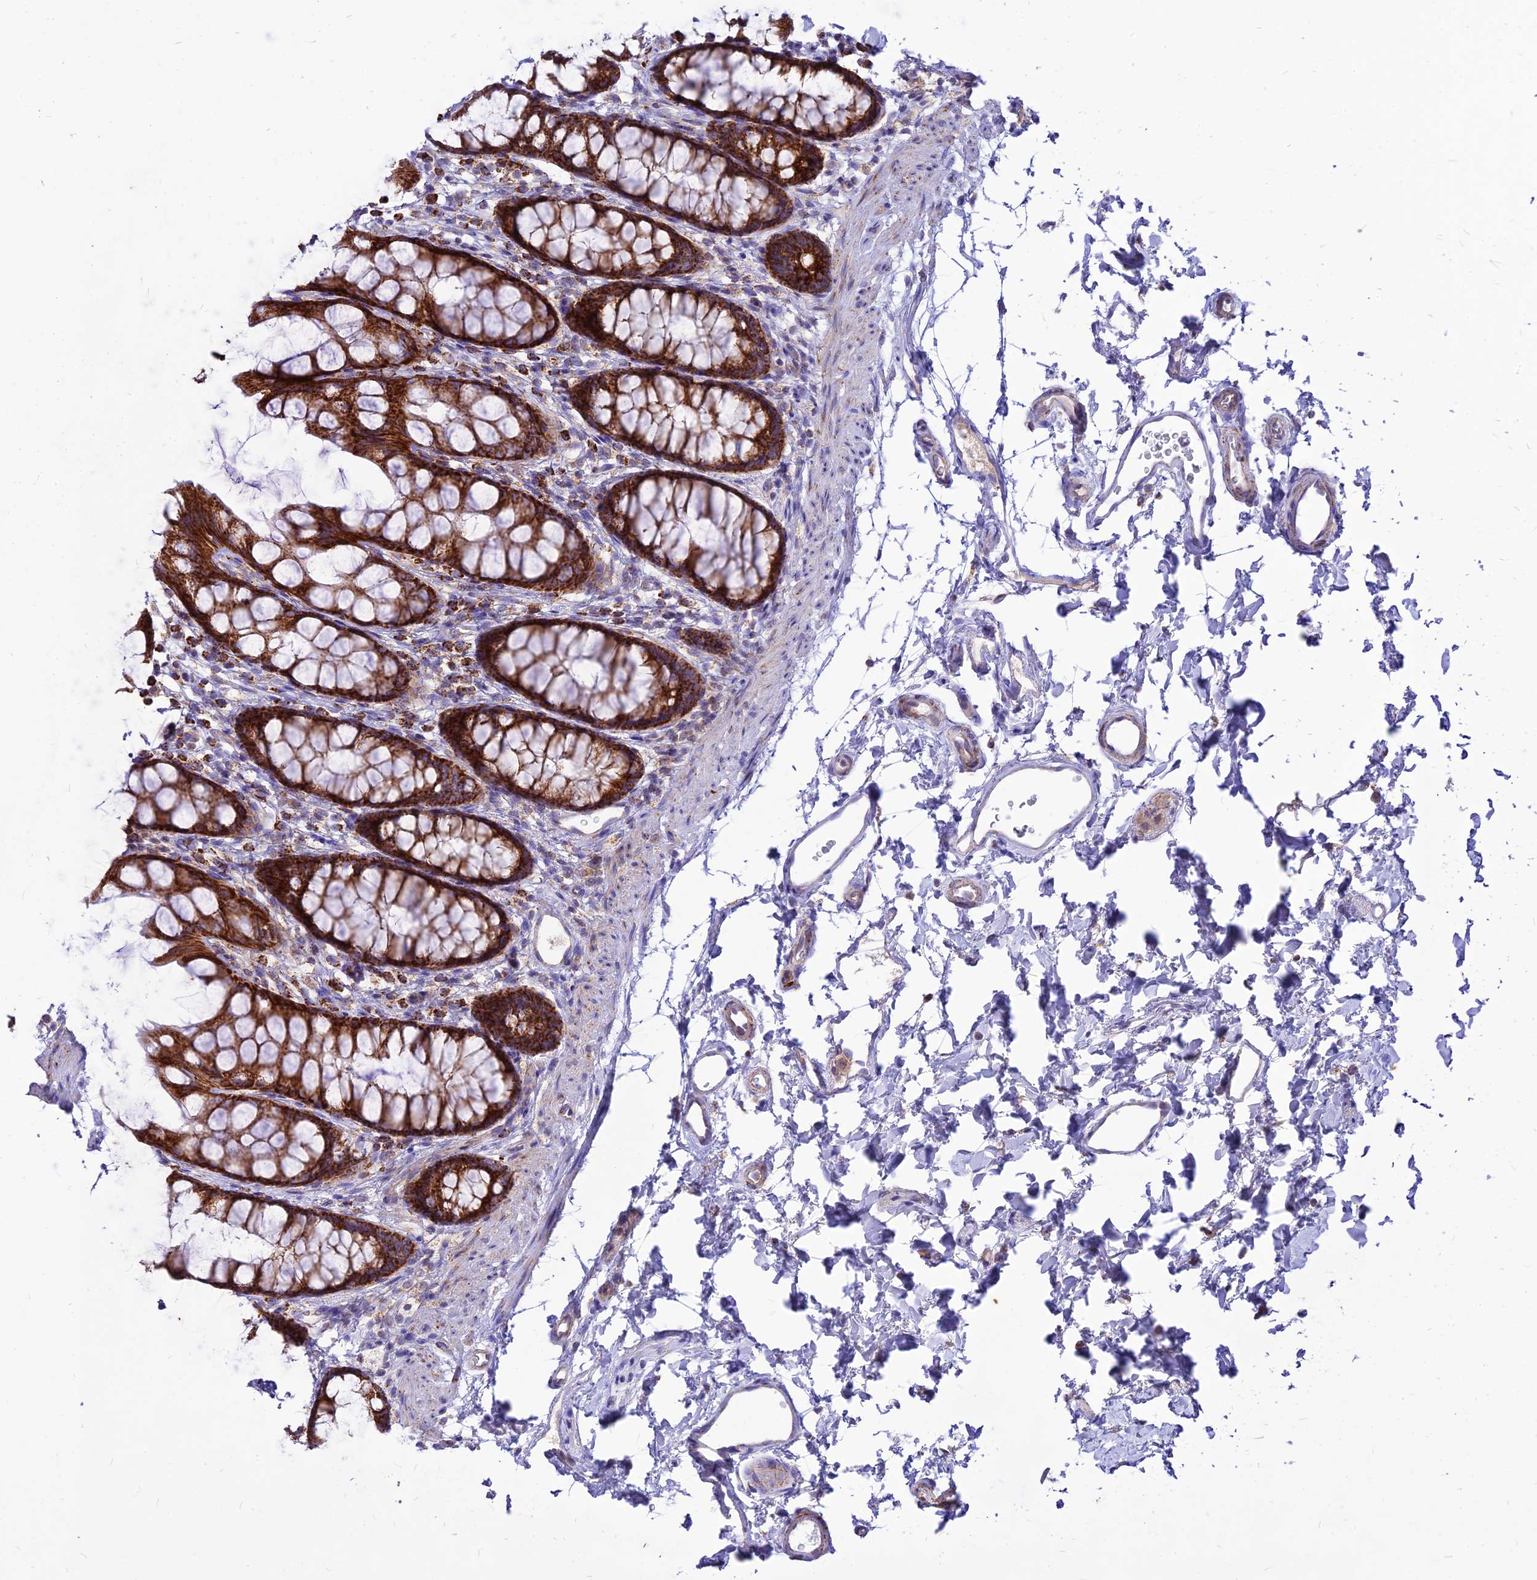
{"staining": {"intensity": "strong", "quantity": ">75%", "location": "cytoplasmic/membranous"}, "tissue": "rectum", "cell_type": "Glandular cells", "image_type": "normal", "snomed": [{"axis": "morphology", "description": "Normal tissue, NOS"}, {"axis": "topography", "description": "Rectum"}], "caption": "Benign rectum displays strong cytoplasmic/membranous expression in about >75% of glandular cells (DAB (3,3'-diaminobenzidine) = brown stain, brightfield microscopy at high magnification)..", "gene": "ECI1", "patient": {"sex": "female", "age": 65}}